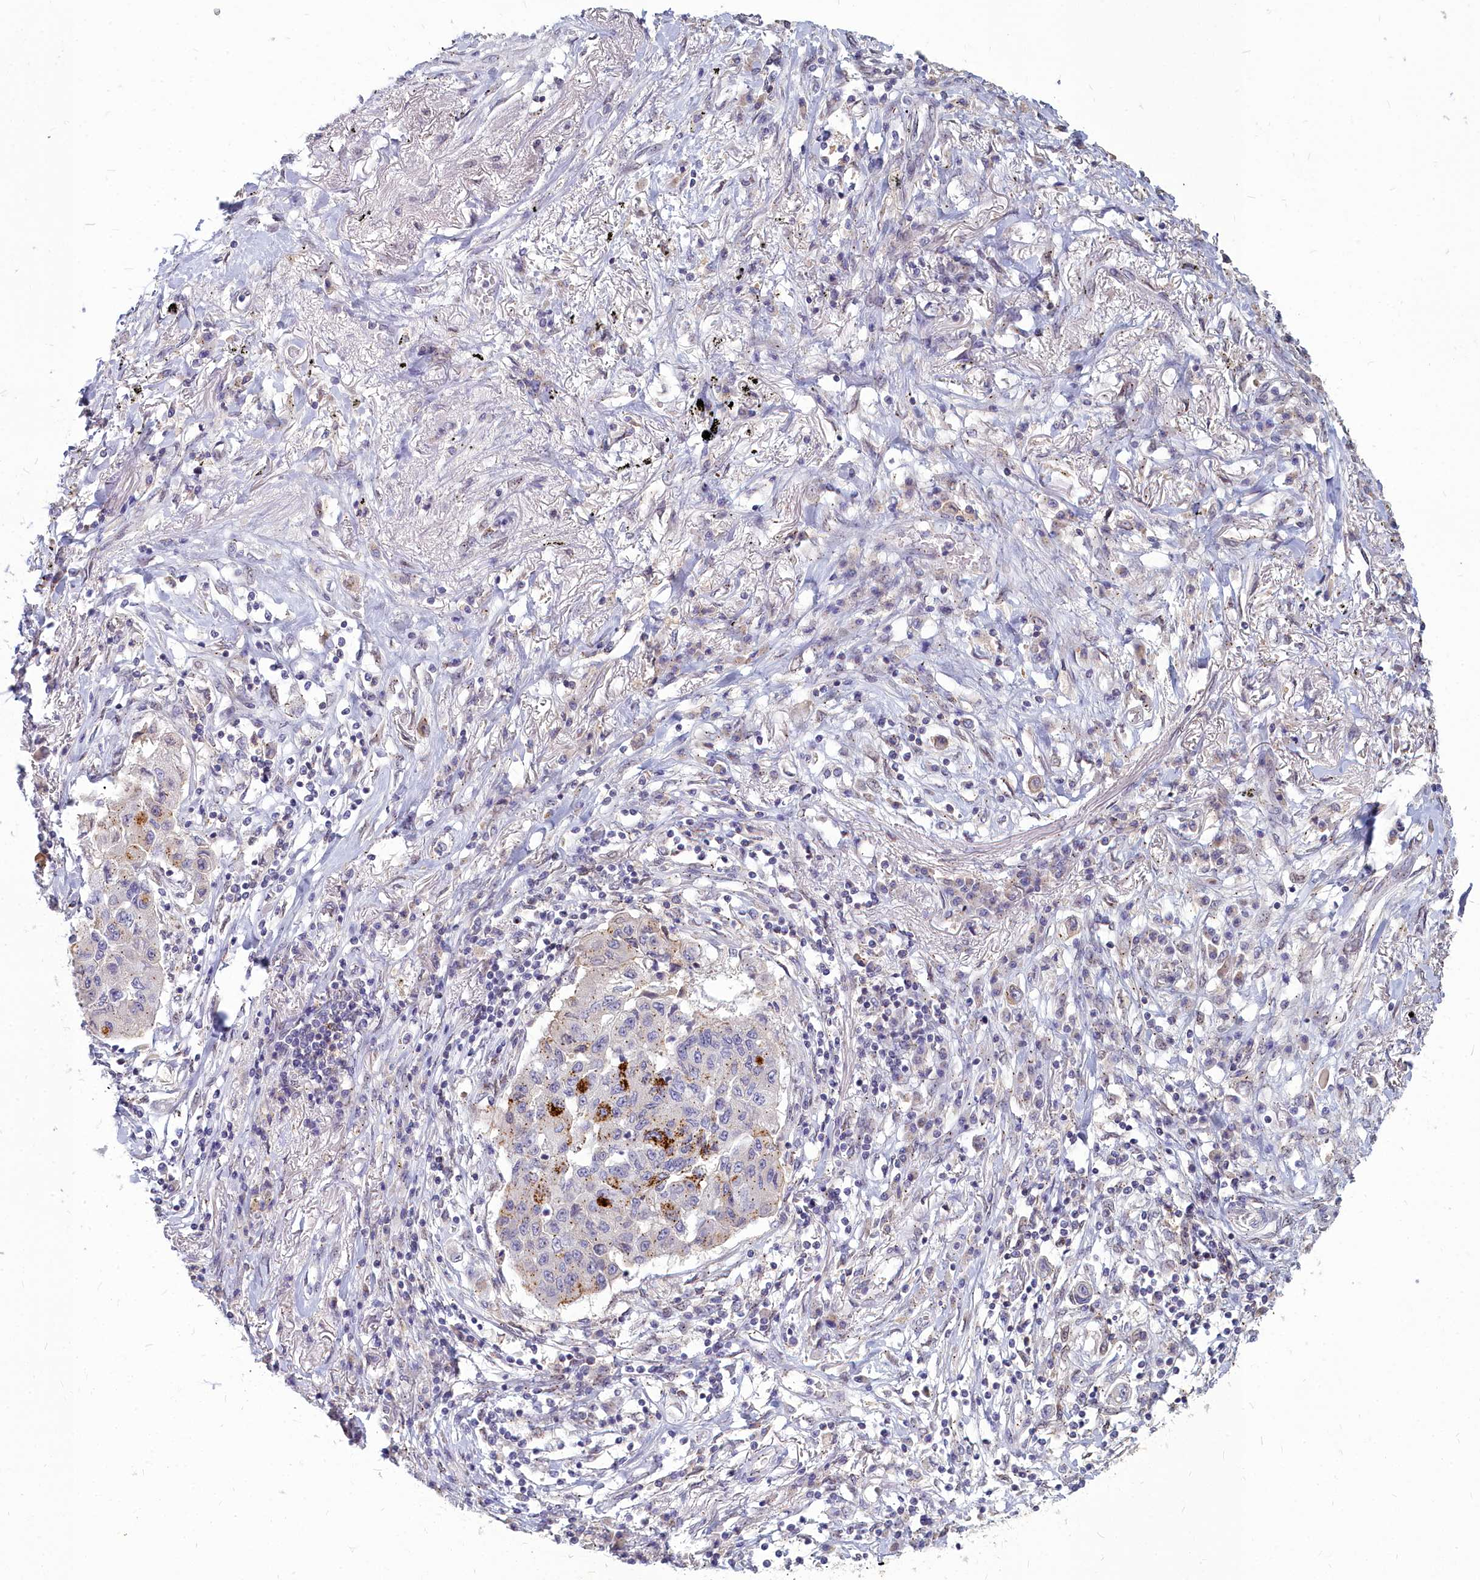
{"staining": {"intensity": "strong", "quantity": "<25%", "location": "cytoplasmic/membranous"}, "tissue": "lung cancer", "cell_type": "Tumor cells", "image_type": "cancer", "snomed": [{"axis": "morphology", "description": "Squamous cell carcinoma, NOS"}, {"axis": "topography", "description": "Lung"}], "caption": "Protein expression by immunohistochemistry (IHC) displays strong cytoplasmic/membranous positivity in approximately <25% of tumor cells in squamous cell carcinoma (lung).", "gene": "NOXA1", "patient": {"sex": "male", "age": 74}}